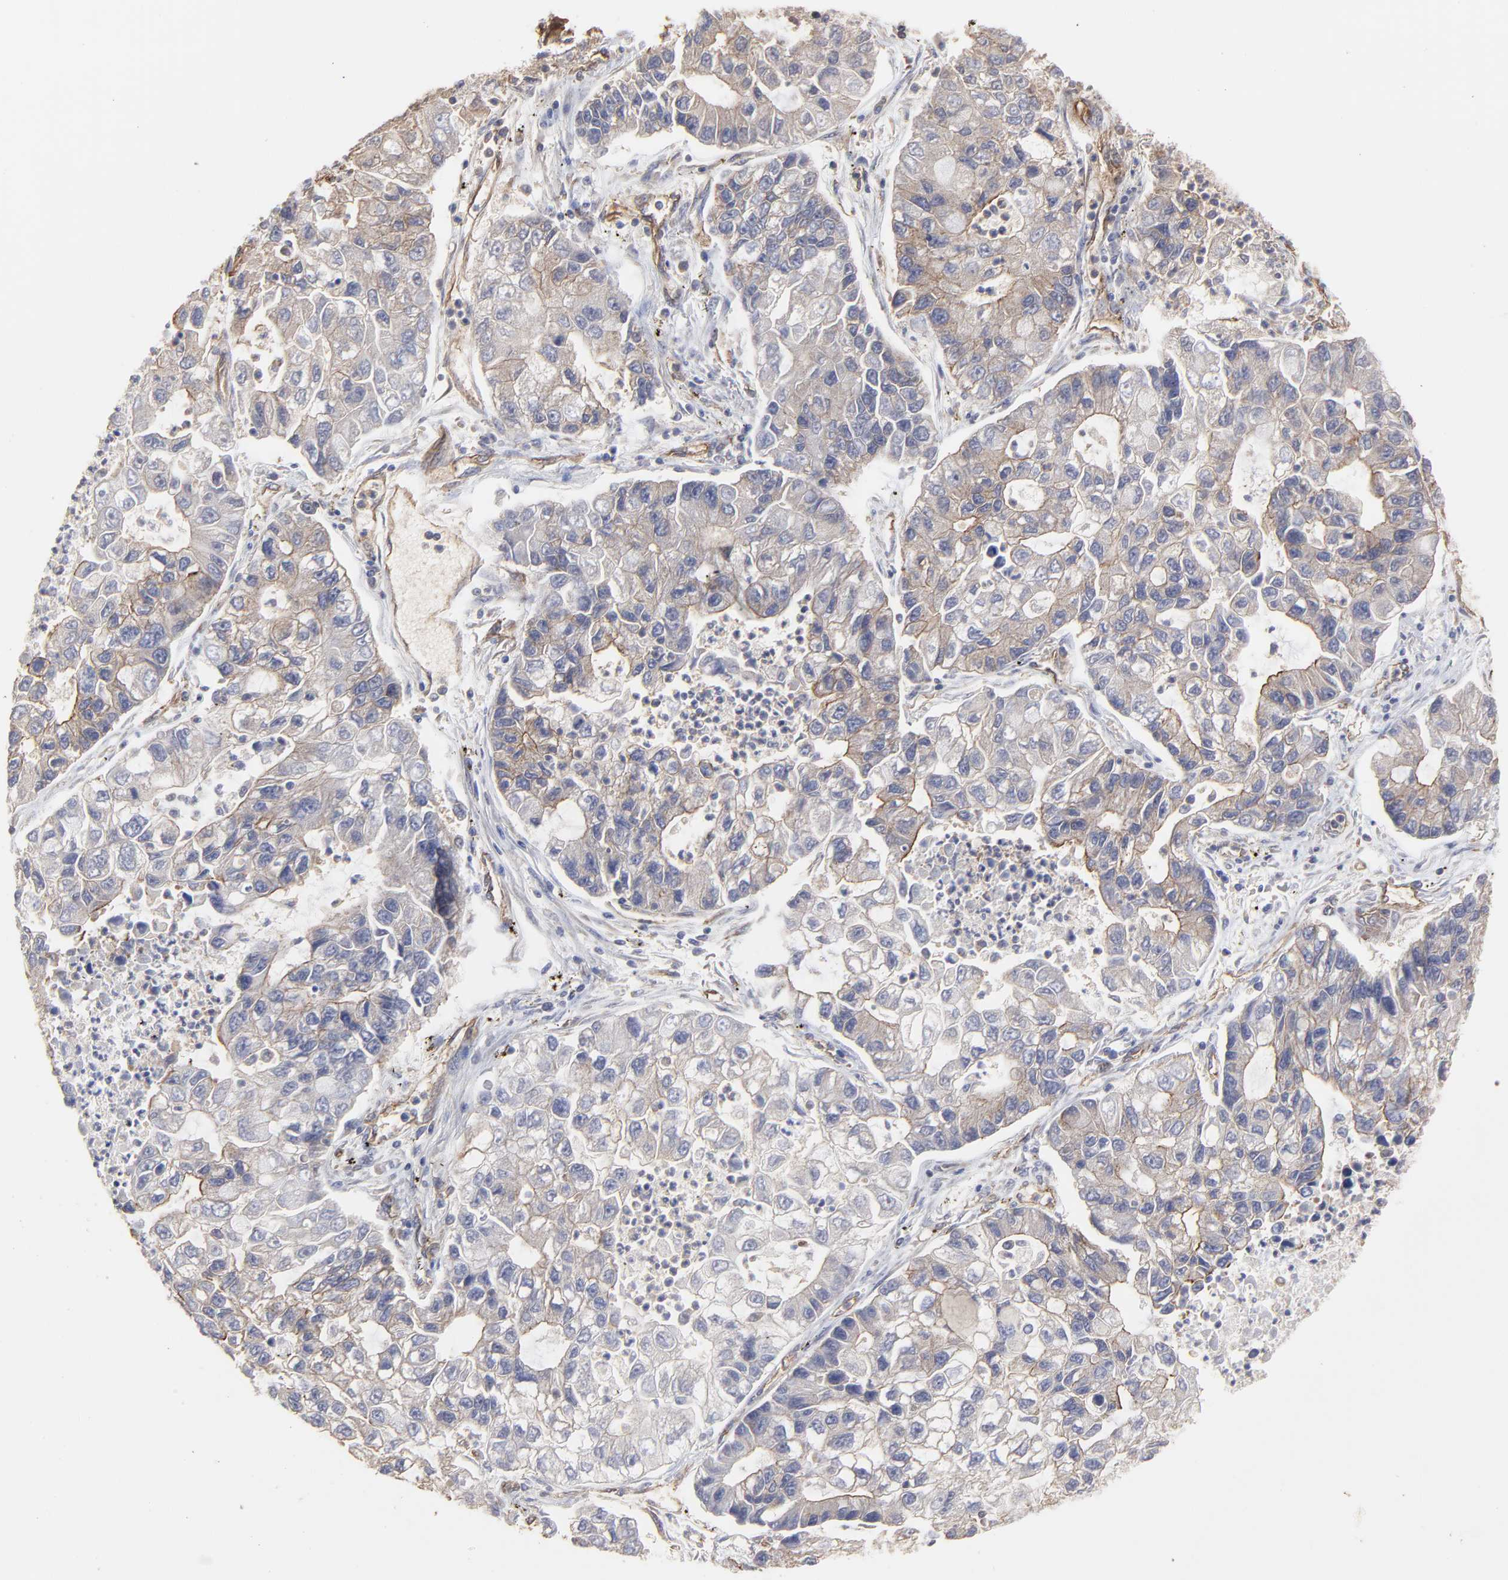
{"staining": {"intensity": "weak", "quantity": "25%-75%", "location": "cytoplasmic/membranous"}, "tissue": "lung cancer", "cell_type": "Tumor cells", "image_type": "cancer", "snomed": [{"axis": "morphology", "description": "Adenocarcinoma, NOS"}, {"axis": "topography", "description": "Lung"}], "caption": "Immunohistochemistry (IHC) image of neoplastic tissue: human lung cancer (adenocarcinoma) stained using immunohistochemistry (IHC) exhibits low levels of weak protein expression localized specifically in the cytoplasmic/membranous of tumor cells, appearing as a cytoplasmic/membranous brown color.", "gene": "ARMT1", "patient": {"sex": "female", "age": 51}}